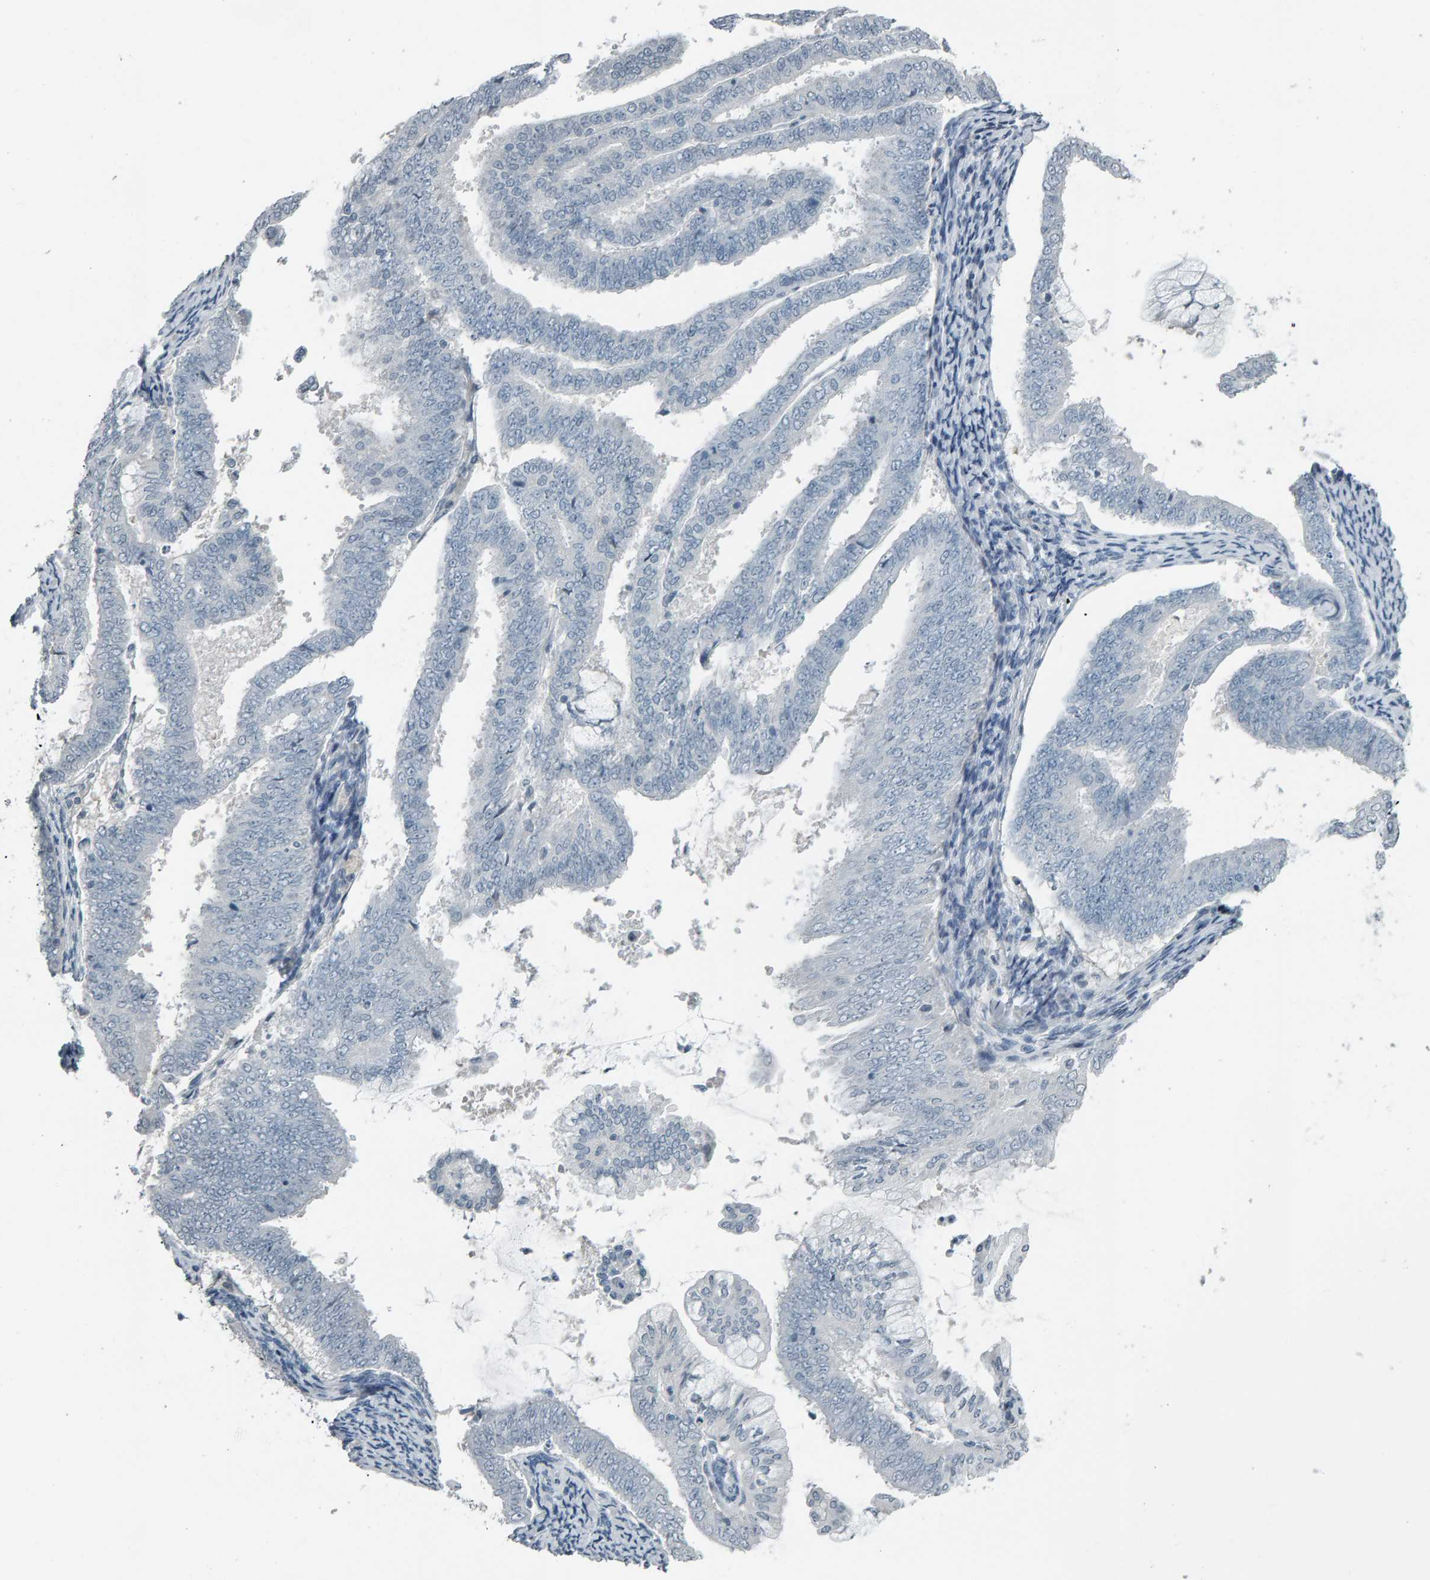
{"staining": {"intensity": "negative", "quantity": "none", "location": "none"}, "tissue": "endometrial cancer", "cell_type": "Tumor cells", "image_type": "cancer", "snomed": [{"axis": "morphology", "description": "Adenocarcinoma, NOS"}, {"axis": "topography", "description": "Endometrium"}], "caption": "The photomicrograph exhibits no staining of tumor cells in endometrial adenocarcinoma.", "gene": "PYY", "patient": {"sex": "female", "age": 63}}